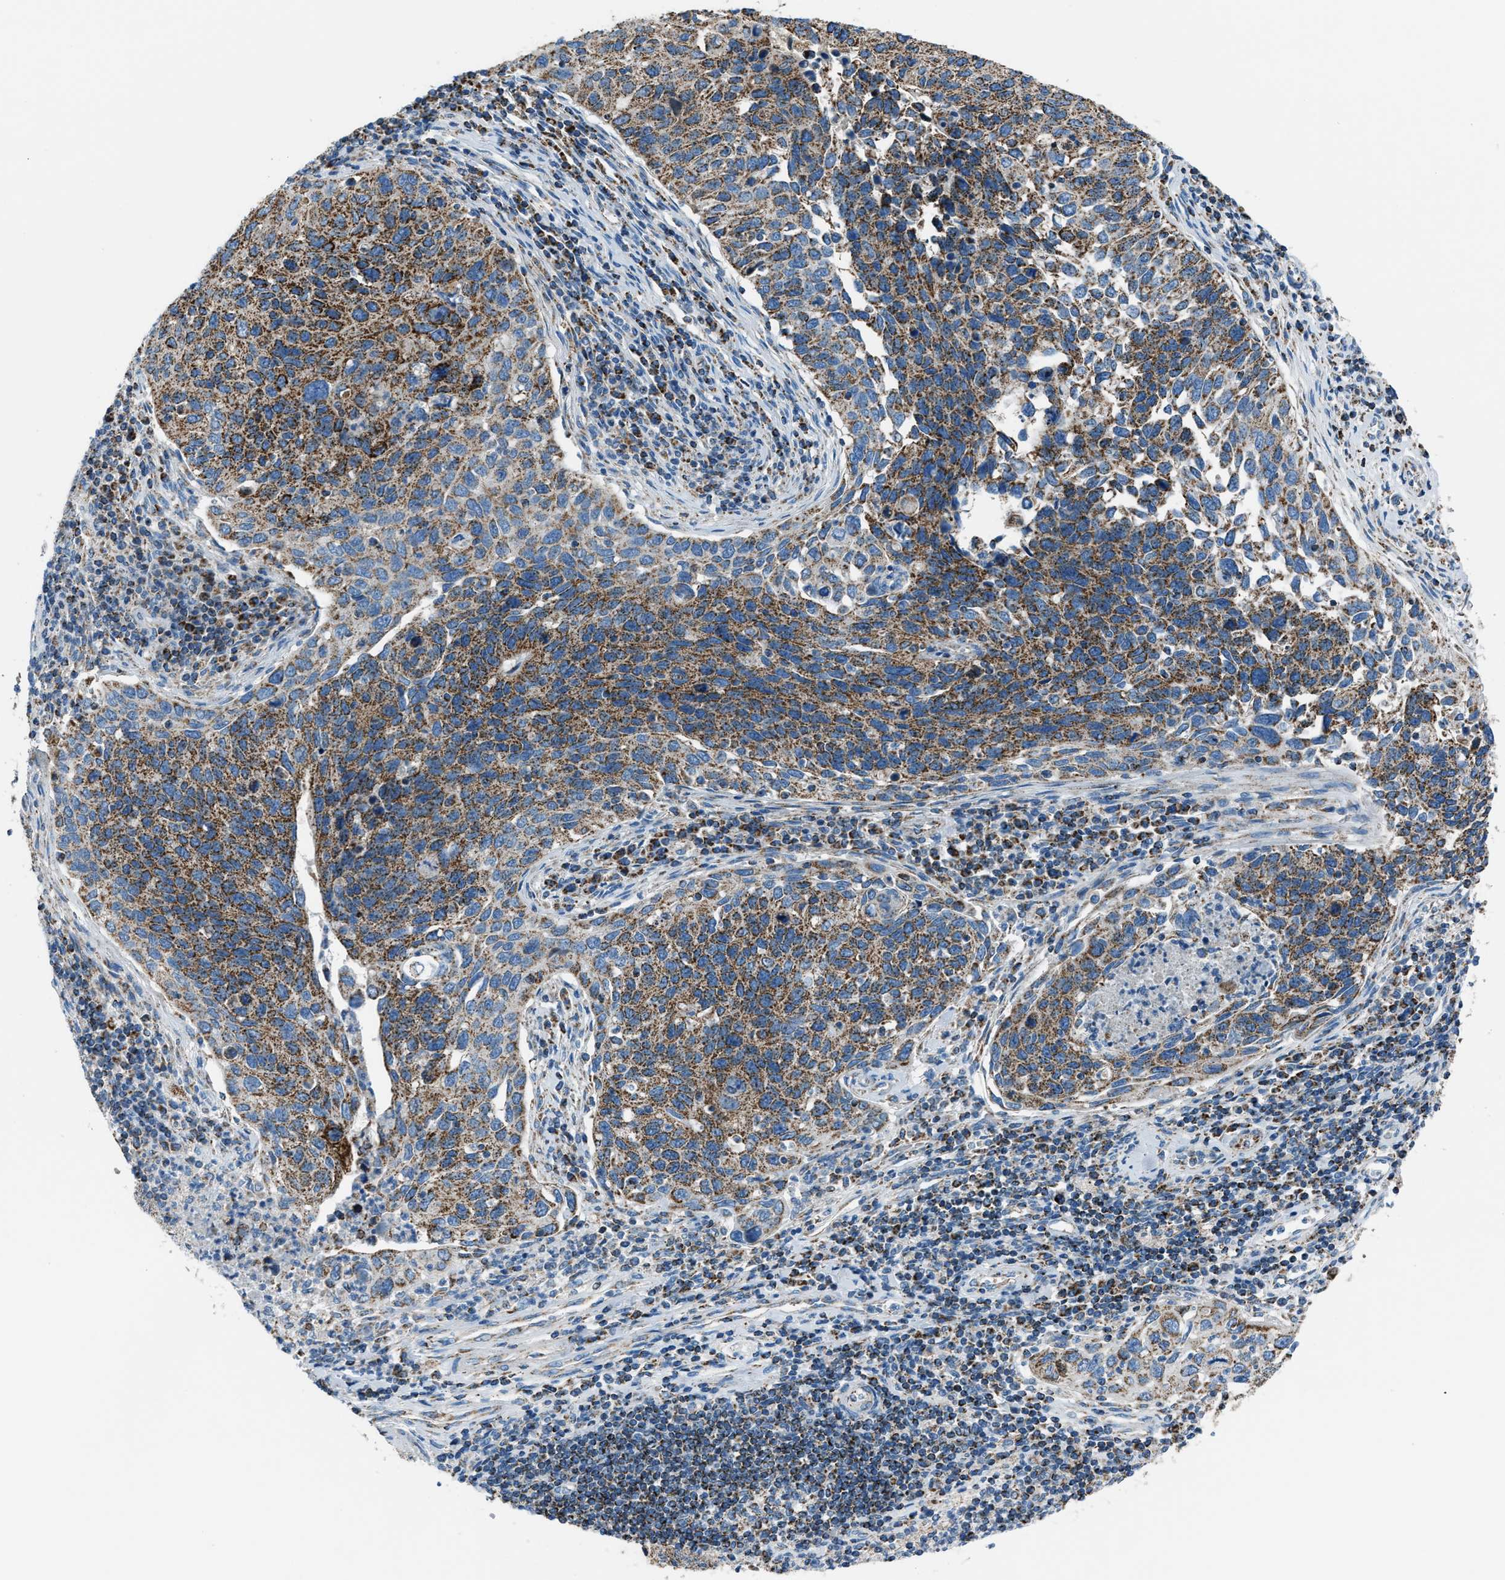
{"staining": {"intensity": "moderate", "quantity": ">75%", "location": "cytoplasmic/membranous"}, "tissue": "cervical cancer", "cell_type": "Tumor cells", "image_type": "cancer", "snomed": [{"axis": "morphology", "description": "Squamous cell carcinoma, NOS"}, {"axis": "topography", "description": "Cervix"}], "caption": "Immunohistochemical staining of human squamous cell carcinoma (cervical) shows medium levels of moderate cytoplasmic/membranous protein expression in about >75% of tumor cells.", "gene": "MDH2", "patient": {"sex": "female", "age": 53}}